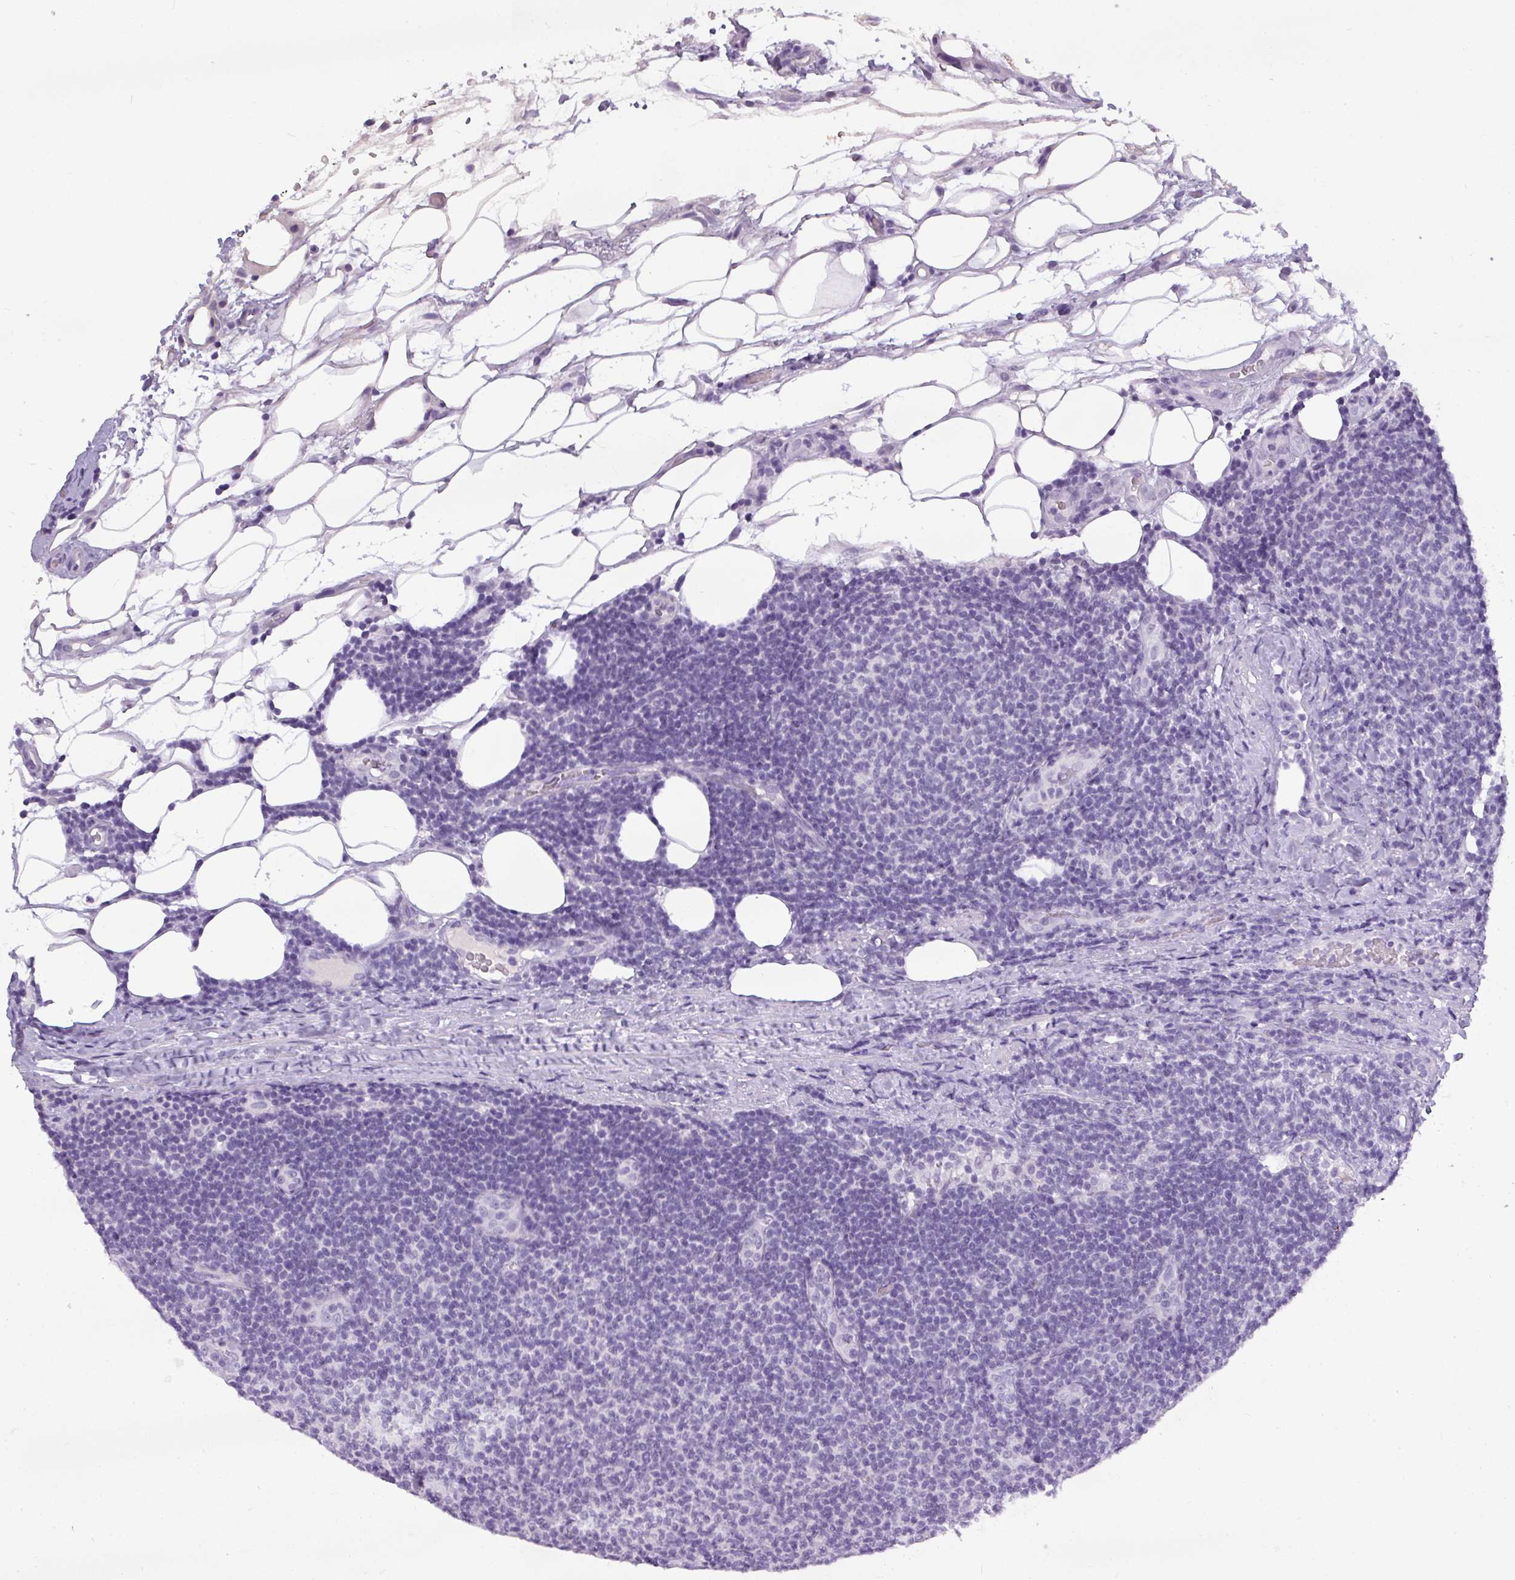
{"staining": {"intensity": "negative", "quantity": "none", "location": "none"}, "tissue": "lymphoma", "cell_type": "Tumor cells", "image_type": "cancer", "snomed": [{"axis": "morphology", "description": "Malignant lymphoma, non-Hodgkin's type, Low grade"}, {"axis": "topography", "description": "Lymph node"}], "caption": "Photomicrograph shows no protein positivity in tumor cells of lymphoma tissue. (IHC, brightfield microscopy, high magnification).", "gene": "TMEM91", "patient": {"sex": "male", "age": 66}}